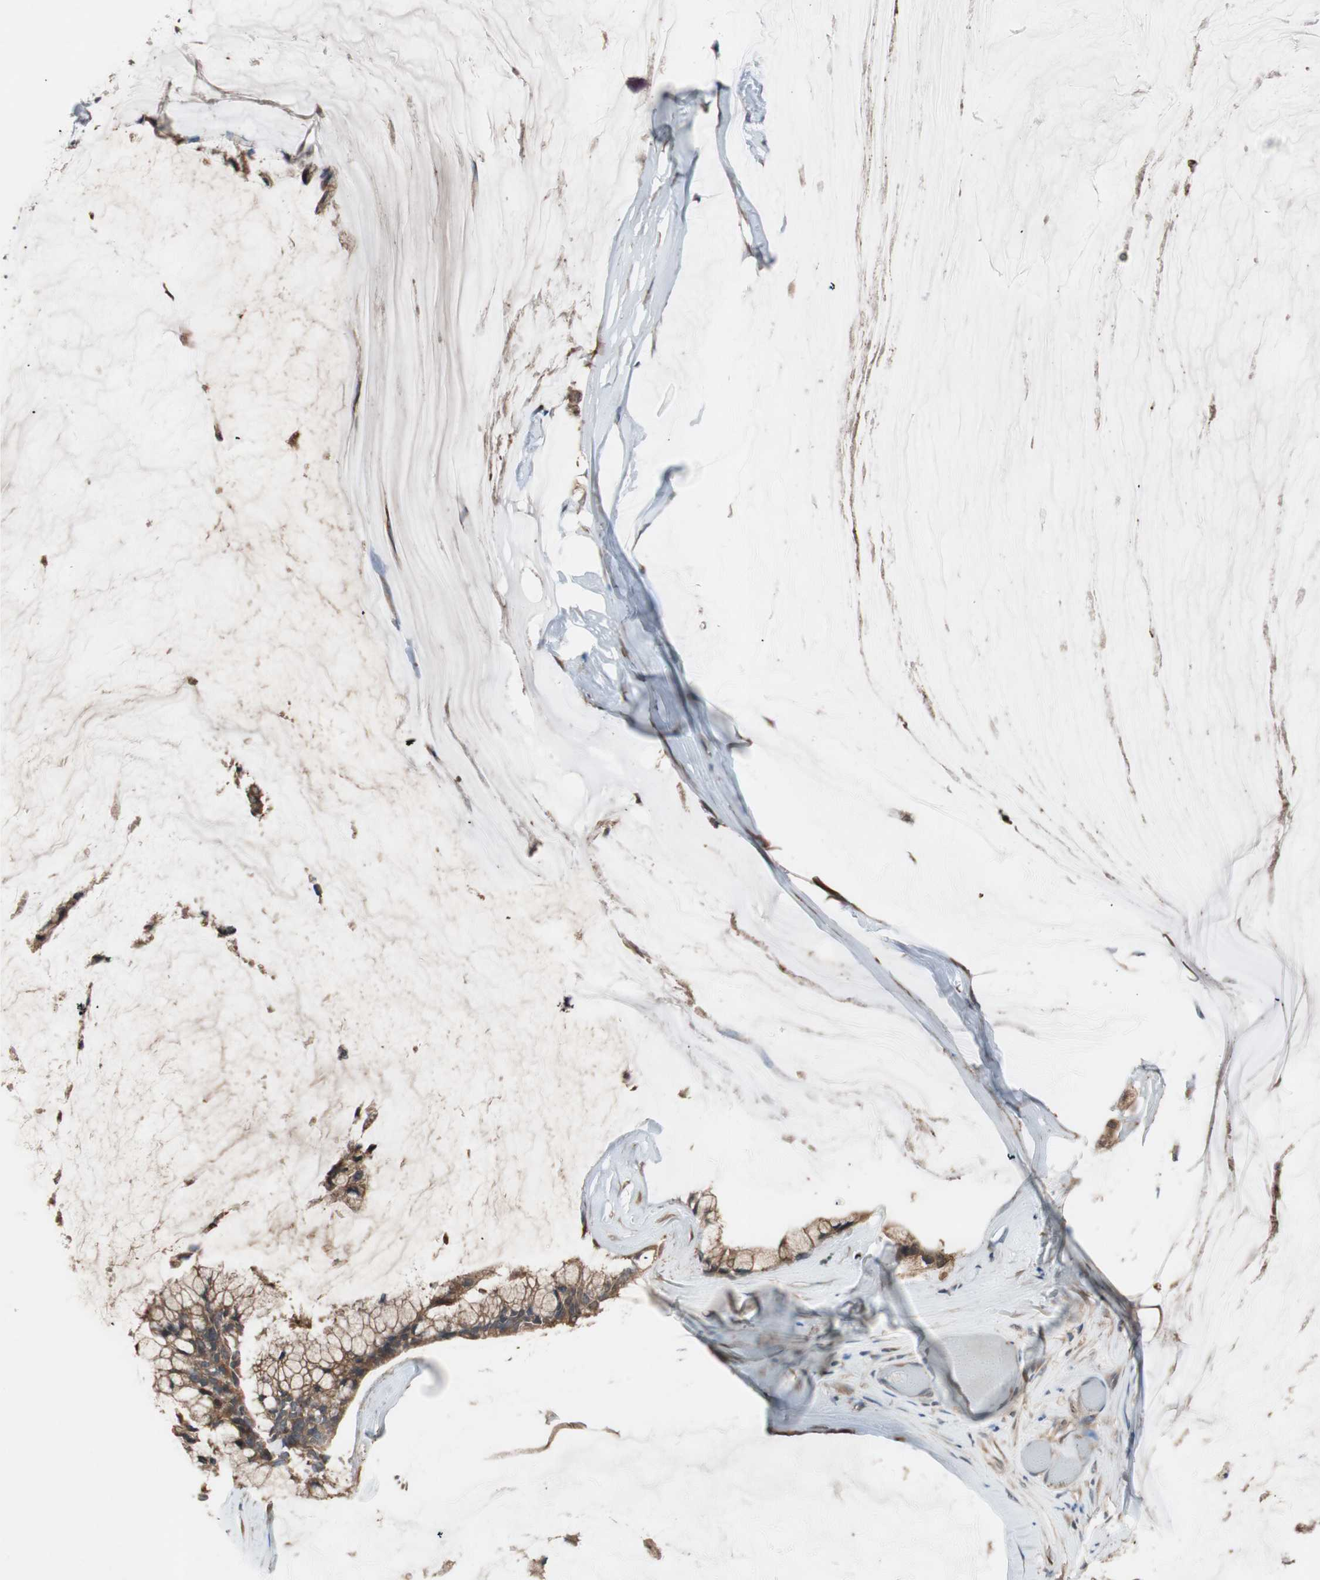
{"staining": {"intensity": "moderate", "quantity": ">75%", "location": "cytoplasmic/membranous"}, "tissue": "ovarian cancer", "cell_type": "Tumor cells", "image_type": "cancer", "snomed": [{"axis": "morphology", "description": "Cystadenocarcinoma, mucinous, NOS"}, {"axis": "topography", "description": "Ovary"}], "caption": "Immunohistochemical staining of human ovarian cancer exhibits medium levels of moderate cytoplasmic/membranous protein expression in approximately >75% of tumor cells. The protein of interest is stained brown, and the nuclei are stained in blue (DAB IHC with brightfield microscopy, high magnification).", "gene": "ATP6AP2", "patient": {"sex": "female", "age": 39}}